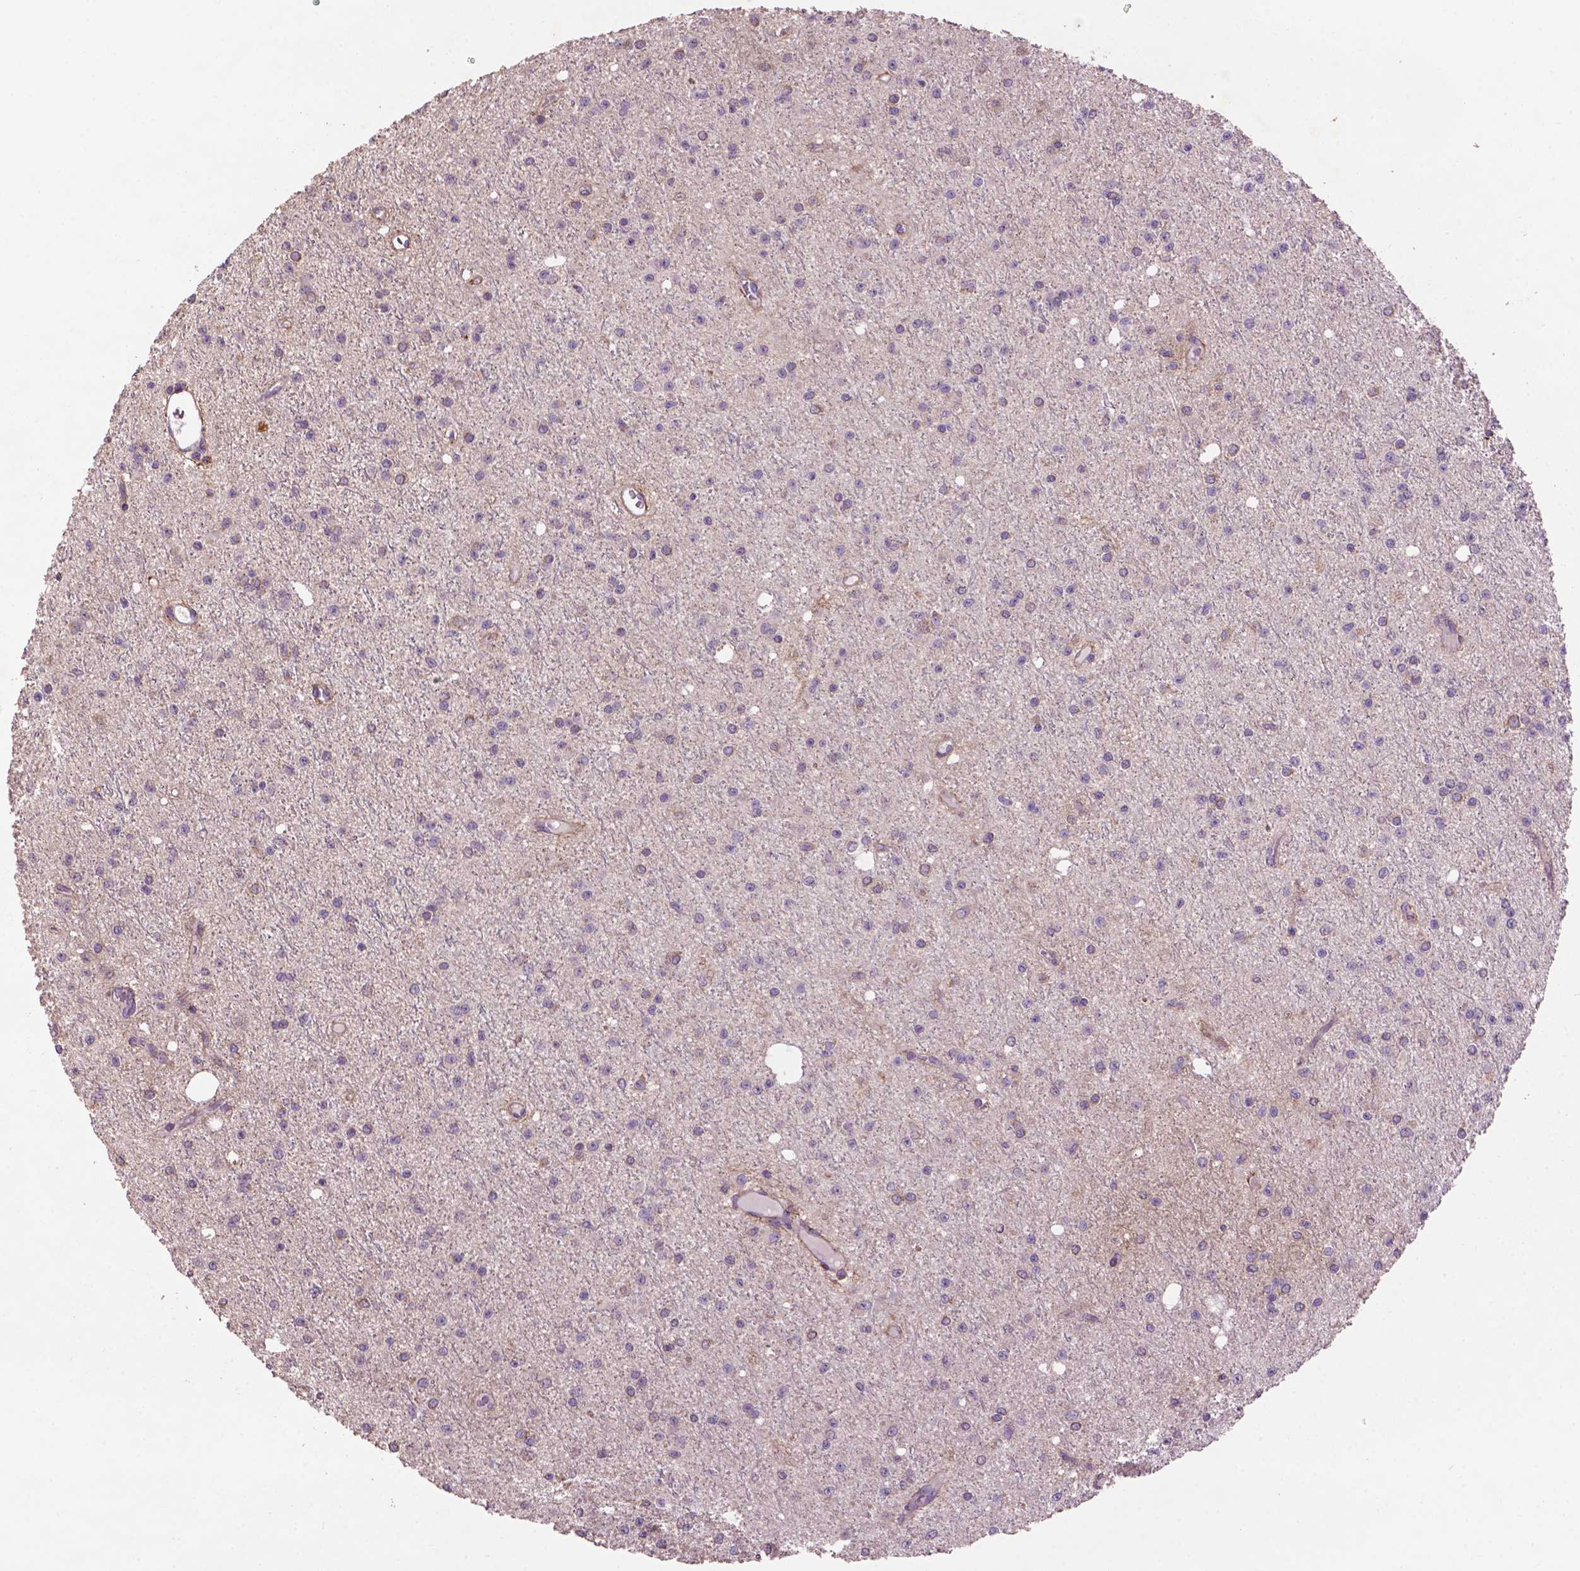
{"staining": {"intensity": "negative", "quantity": "none", "location": "none"}, "tissue": "glioma", "cell_type": "Tumor cells", "image_type": "cancer", "snomed": [{"axis": "morphology", "description": "Glioma, malignant, Low grade"}, {"axis": "topography", "description": "Brain"}], "caption": "IHC photomicrograph of human glioma stained for a protein (brown), which shows no expression in tumor cells.", "gene": "LRRC3C", "patient": {"sex": "male", "age": 27}}